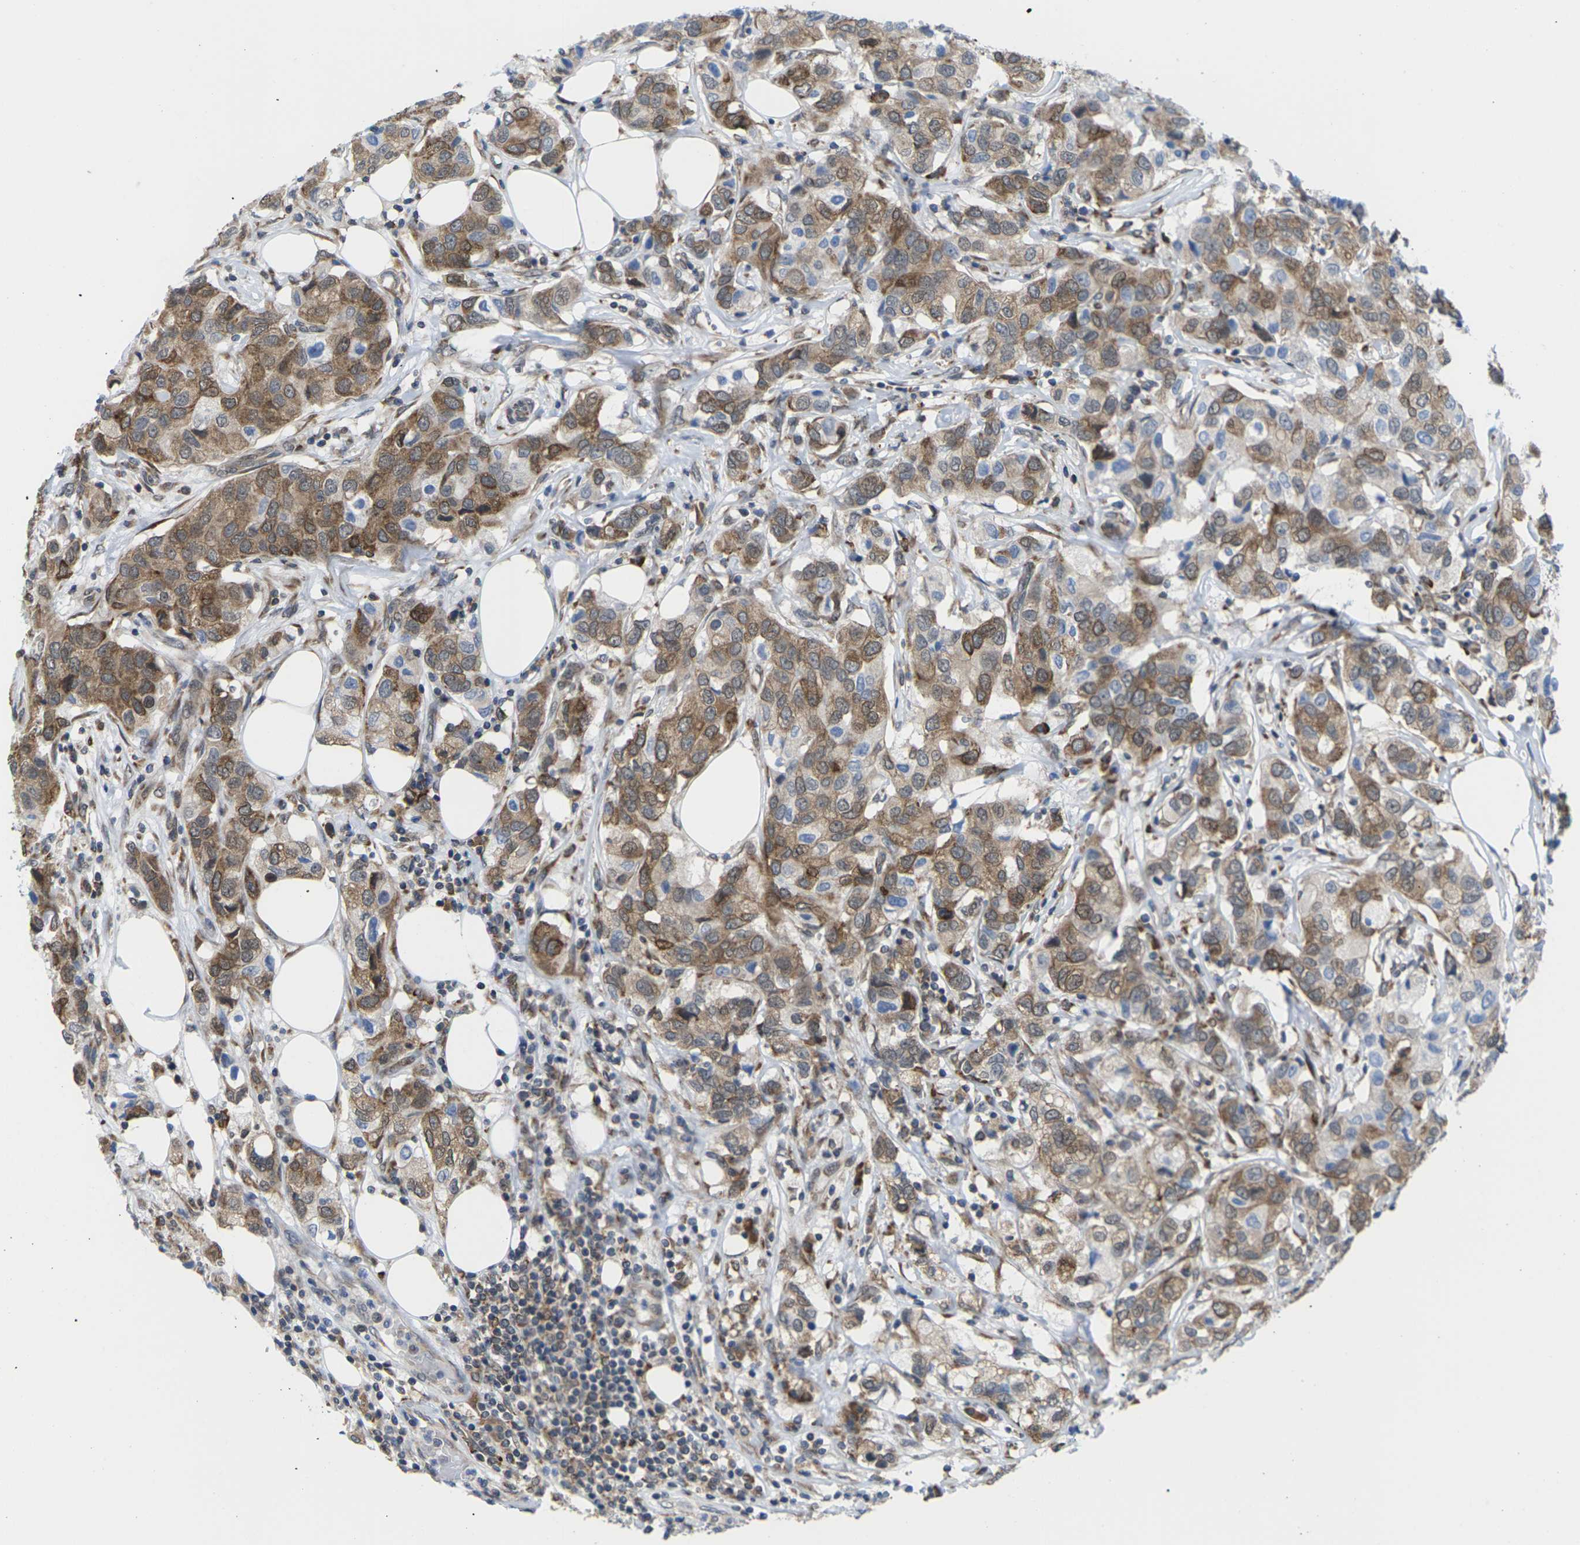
{"staining": {"intensity": "moderate", "quantity": ">75%", "location": "cytoplasmic/membranous"}, "tissue": "breast cancer", "cell_type": "Tumor cells", "image_type": "cancer", "snomed": [{"axis": "morphology", "description": "Duct carcinoma"}, {"axis": "topography", "description": "Breast"}], "caption": "Protein expression analysis of breast cancer demonstrates moderate cytoplasmic/membranous positivity in about >75% of tumor cells. (DAB = brown stain, brightfield microscopy at high magnification).", "gene": "PDZK1IP1", "patient": {"sex": "female", "age": 80}}